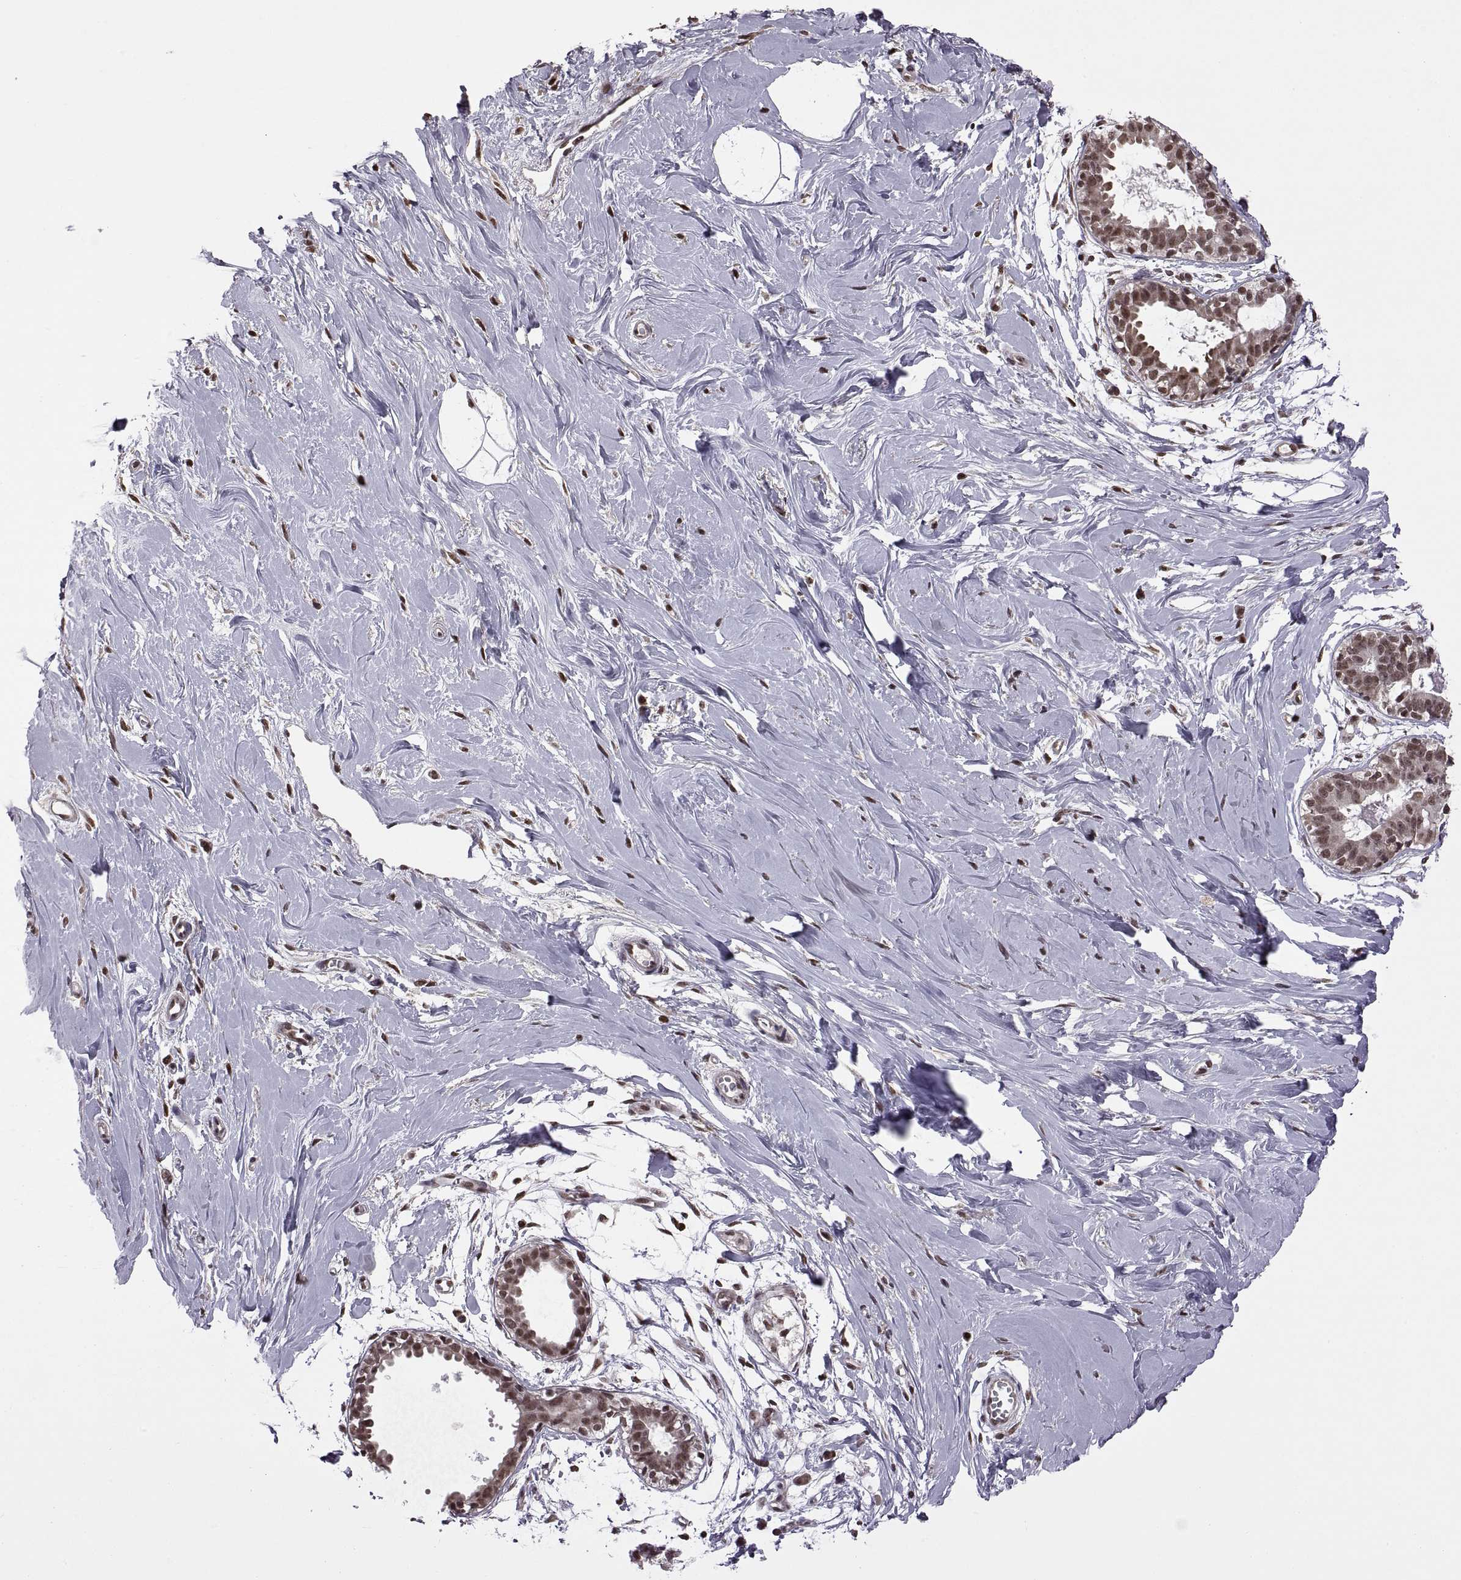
{"staining": {"intensity": "negative", "quantity": "none", "location": "none"}, "tissue": "breast", "cell_type": "Adipocytes", "image_type": "normal", "snomed": [{"axis": "morphology", "description": "Normal tissue, NOS"}, {"axis": "topography", "description": "Breast"}], "caption": "The image demonstrates no significant expression in adipocytes of breast.", "gene": "INTS3", "patient": {"sex": "female", "age": 49}}